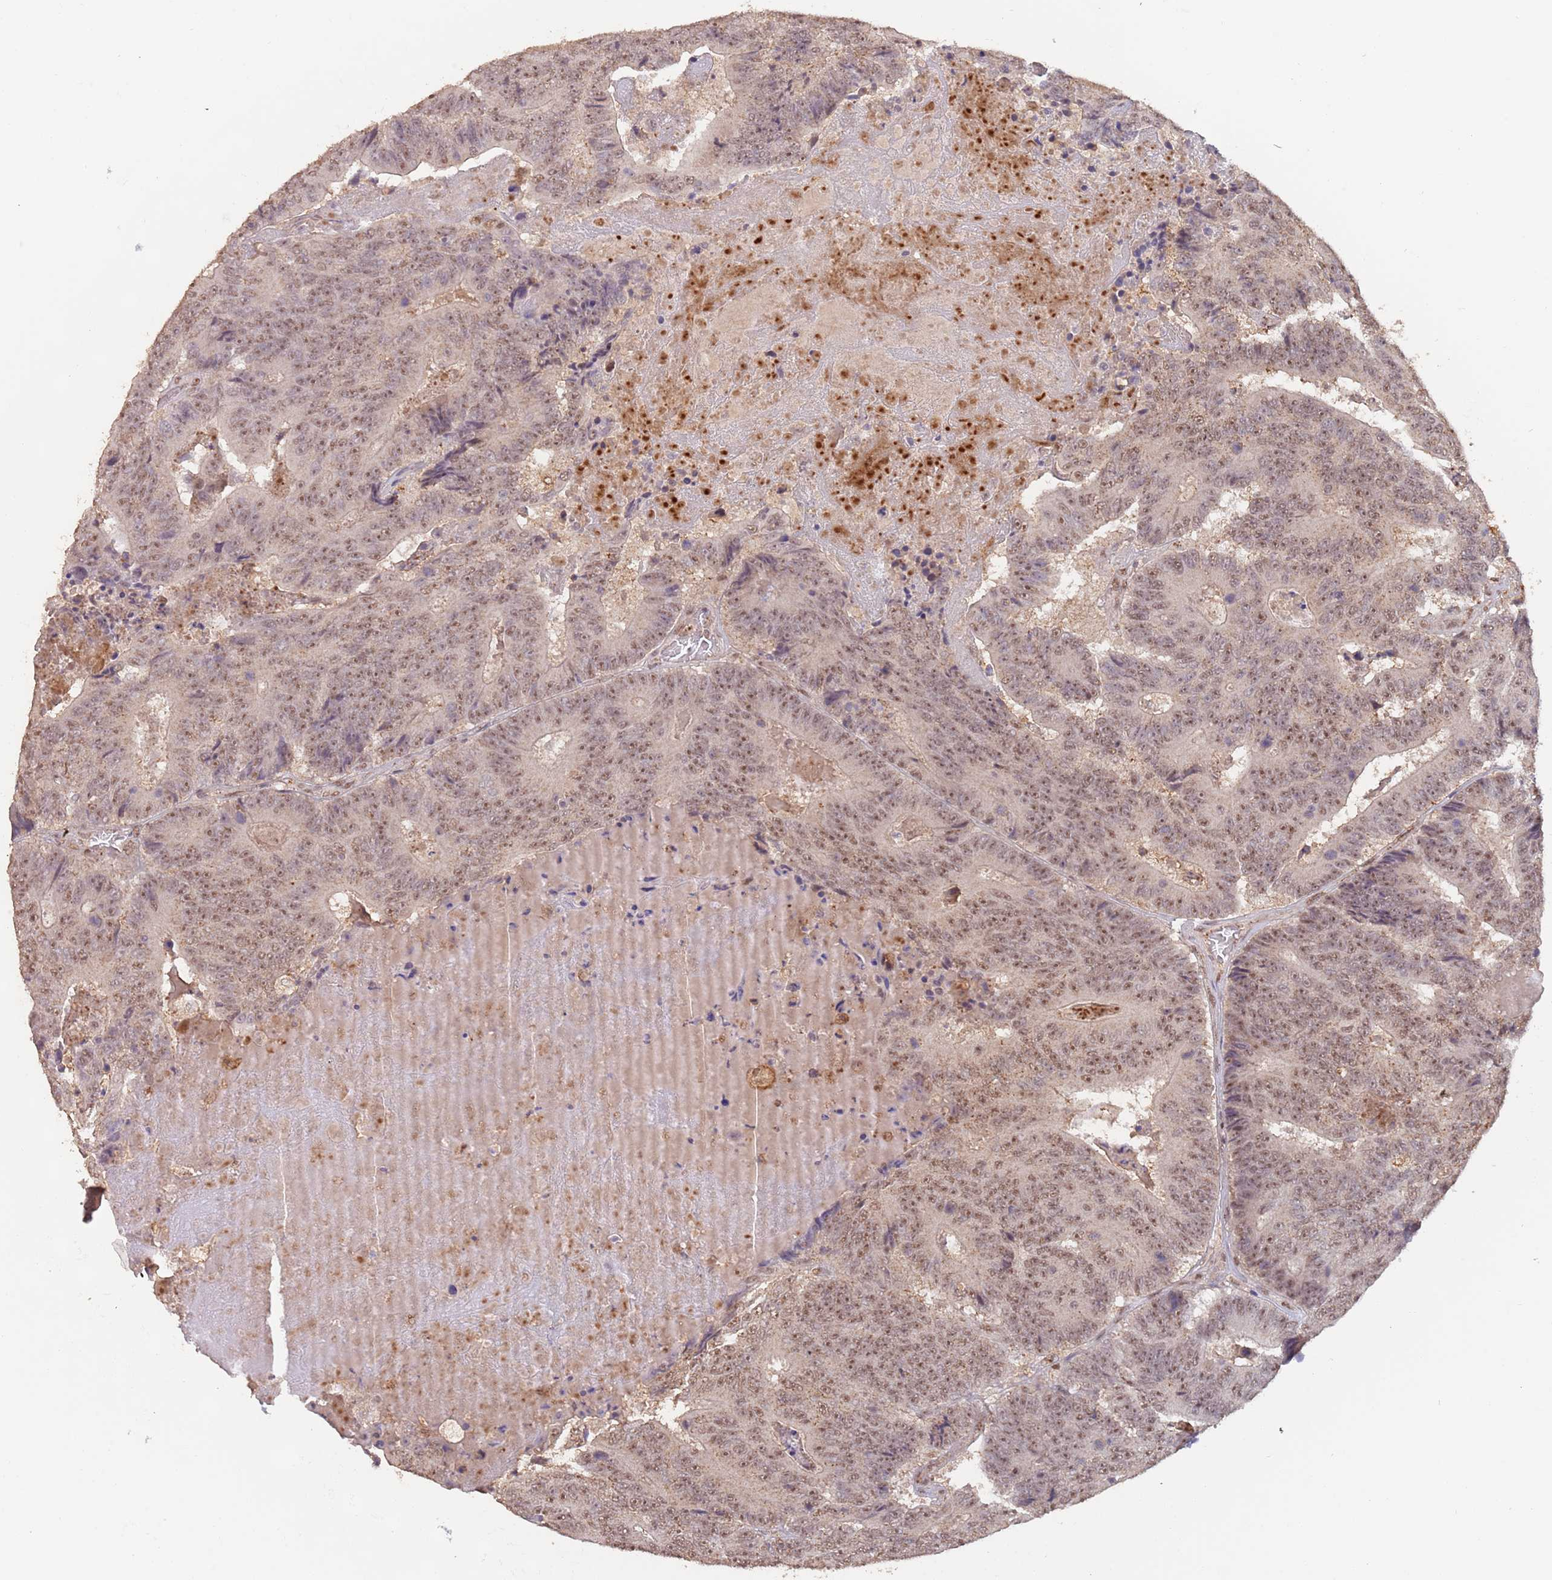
{"staining": {"intensity": "moderate", "quantity": ">75%", "location": "nuclear"}, "tissue": "colorectal cancer", "cell_type": "Tumor cells", "image_type": "cancer", "snomed": [{"axis": "morphology", "description": "Adenocarcinoma, NOS"}, {"axis": "topography", "description": "Colon"}], "caption": "Colorectal adenocarcinoma stained for a protein (brown) reveals moderate nuclear positive expression in approximately >75% of tumor cells.", "gene": "RFXANK", "patient": {"sex": "male", "age": 83}}